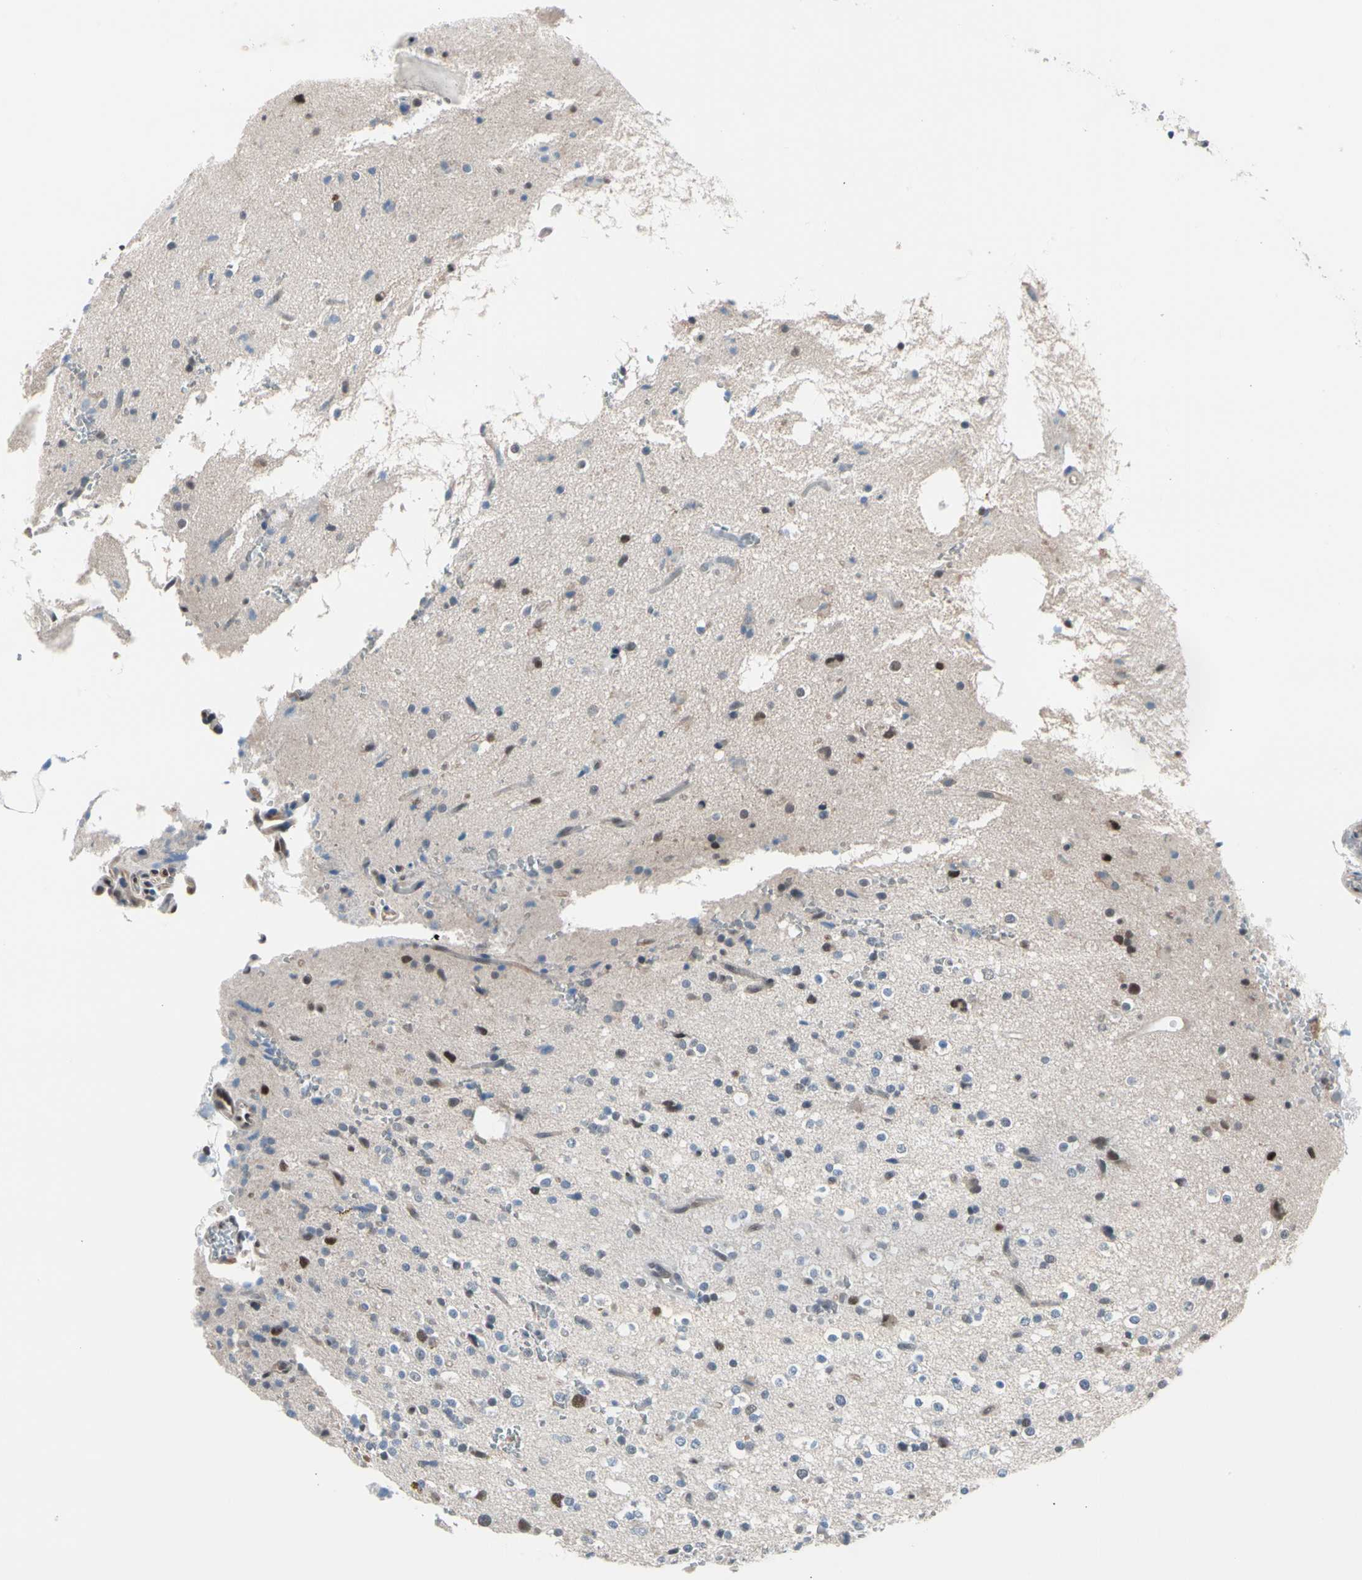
{"staining": {"intensity": "moderate", "quantity": "<25%", "location": "cytoplasmic/membranous,nuclear"}, "tissue": "glioma", "cell_type": "Tumor cells", "image_type": "cancer", "snomed": [{"axis": "morphology", "description": "Glioma, malignant, High grade"}, {"axis": "topography", "description": "Brain"}], "caption": "The micrograph reveals immunohistochemical staining of glioma. There is moderate cytoplasmic/membranous and nuclear staining is present in about <25% of tumor cells. (Stains: DAB (3,3'-diaminobenzidine) in brown, nuclei in blue, Microscopy: brightfield microscopy at high magnification).", "gene": "PSMA2", "patient": {"sex": "male", "age": 47}}